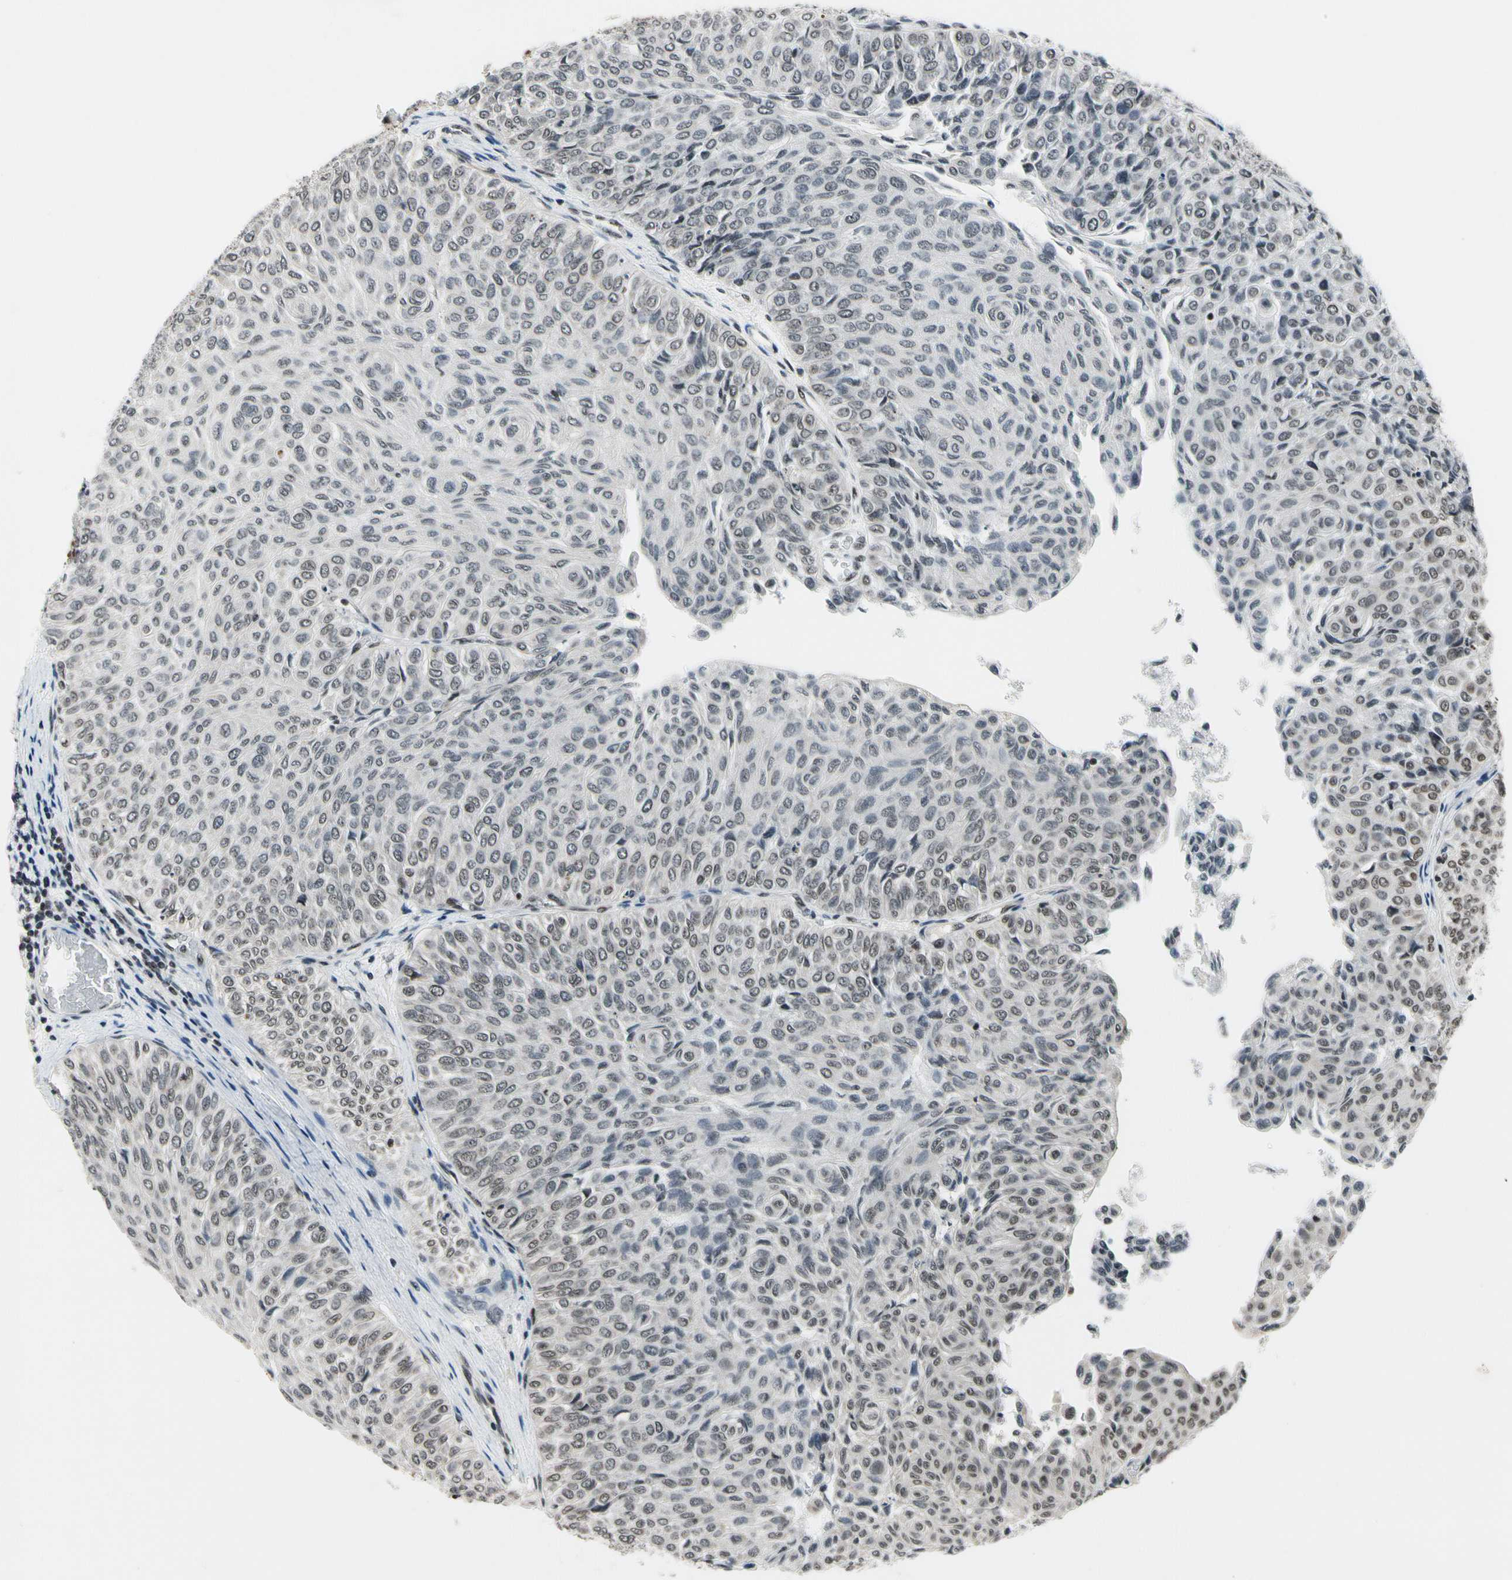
{"staining": {"intensity": "moderate", "quantity": "<25%", "location": "nuclear"}, "tissue": "urothelial cancer", "cell_type": "Tumor cells", "image_type": "cancer", "snomed": [{"axis": "morphology", "description": "Urothelial carcinoma, Low grade"}, {"axis": "topography", "description": "Urinary bladder"}], "caption": "A histopathology image showing moderate nuclear expression in about <25% of tumor cells in low-grade urothelial carcinoma, as visualized by brown immunohistochemical staining.", "gene": "RECQL", "patient": {"sex": "male", "age": 78}}